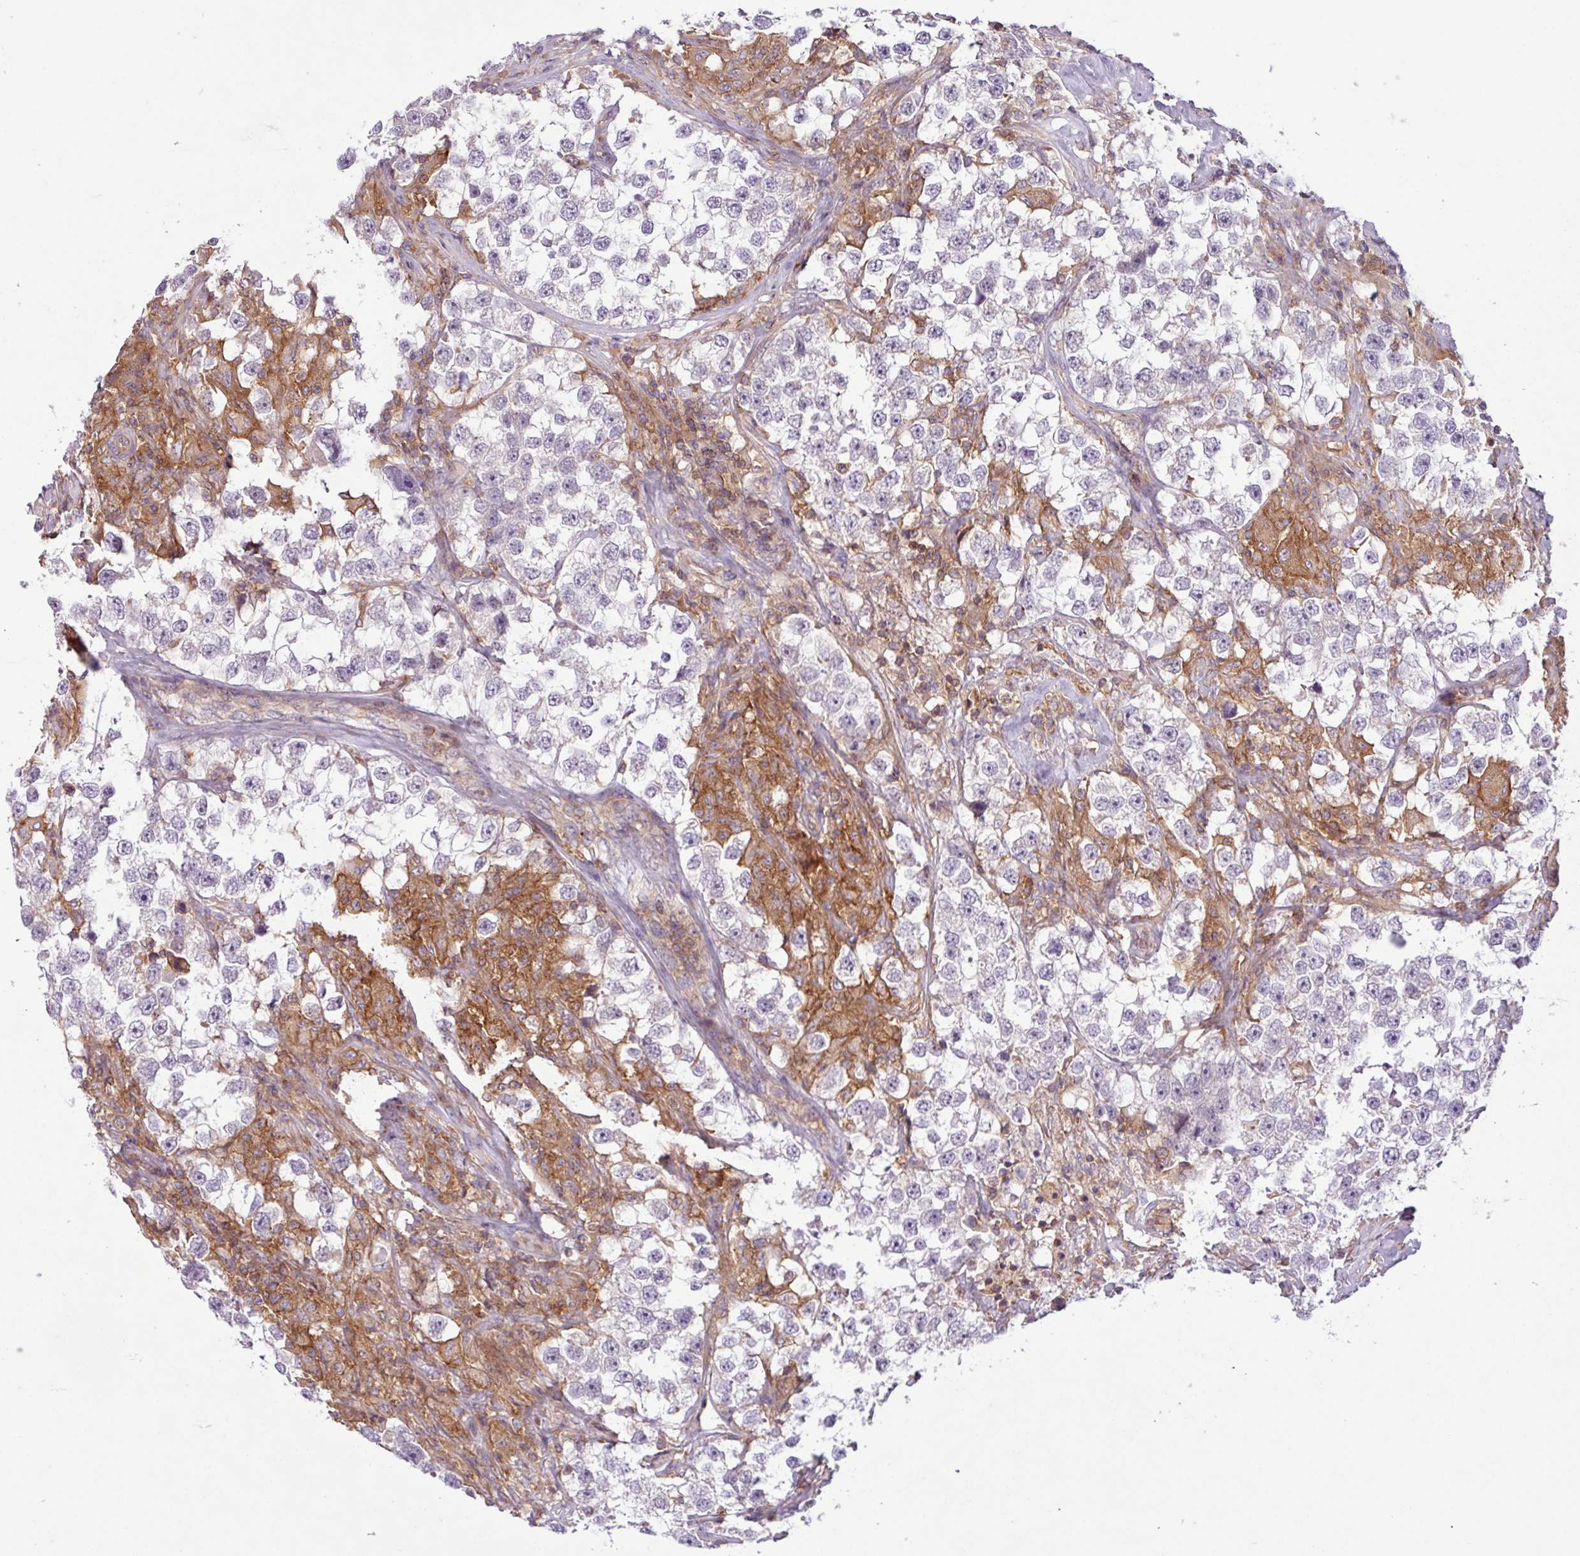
{"staining": {"intensity": "negative", "quantity": "none", "location": "none"}, "tissue": "testis cancer", "cell_type": "Tumor cells", "image_type": "cancer", "snomed": [{"axis": "morphology", "description": "Seminoma, NOS"}, {"axis": "topography", "description": "Testis"}], "caption": "A histopathology image of testis cancer (seminoma) stained for a protein displays no brown staining in tumor cells.", "gene": "ACTR3", "patient": {"sex": "male", "age": 46}}